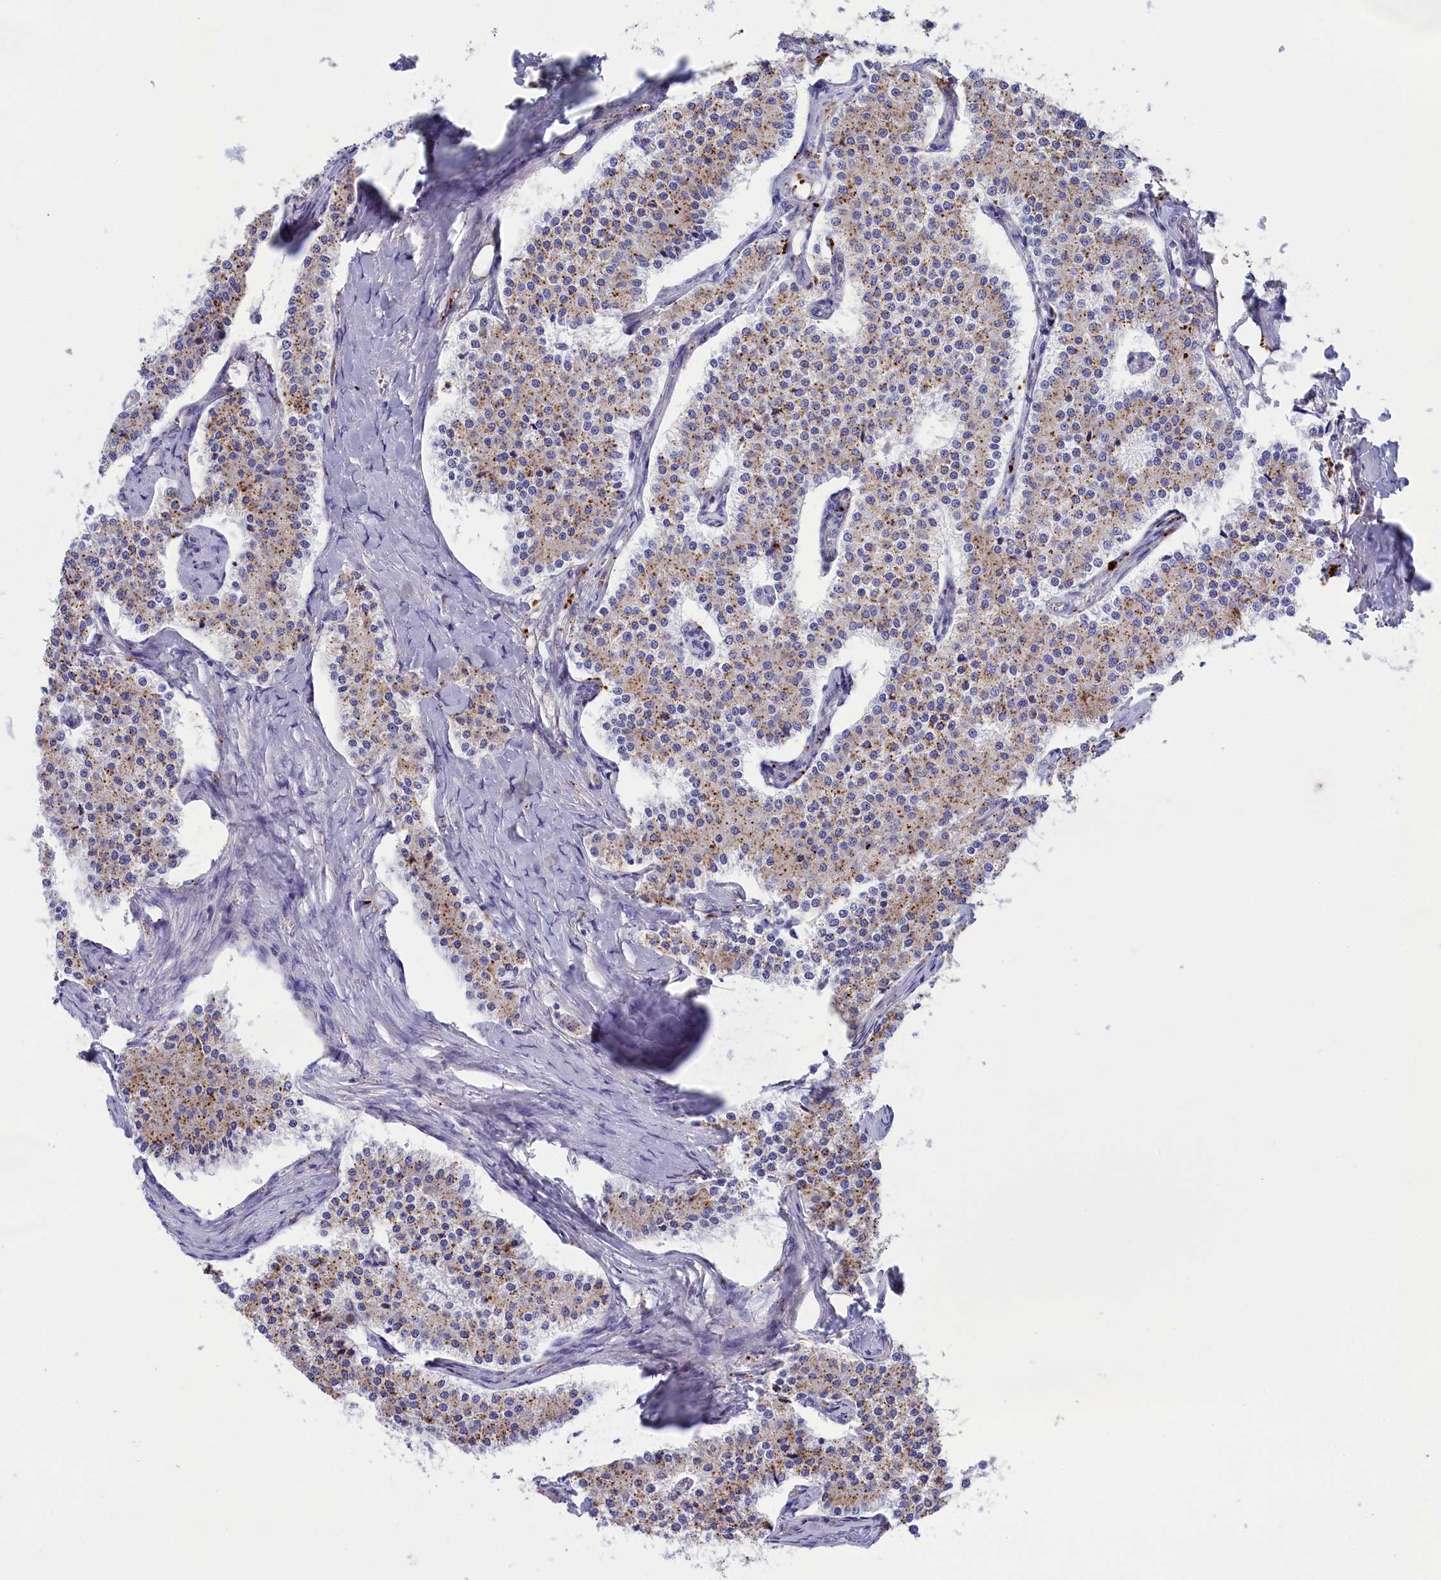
{"staining": {"intensity": "weak", "quantity": ">75%", "location": "cytoplasmic/membranous"}, "tissue": "carcinoid", "cell_type": "Tumor cells", "image_type": "cancer", "snomed": [{"axis": "morphology", "description": "Carcinoid, malignant, NOS"}, {"axis": "topography", "description": "Colon"}], "caption": "Malignant carcinoid stained with DAB (3,3'-diaminobenzidine) IHC exhibits low levels of weak cytoplasmic/membranous positivity in approximately >75% of tumor cells.", "gene": "WDR6", "patient": {"sex": "female", "age": 52}}